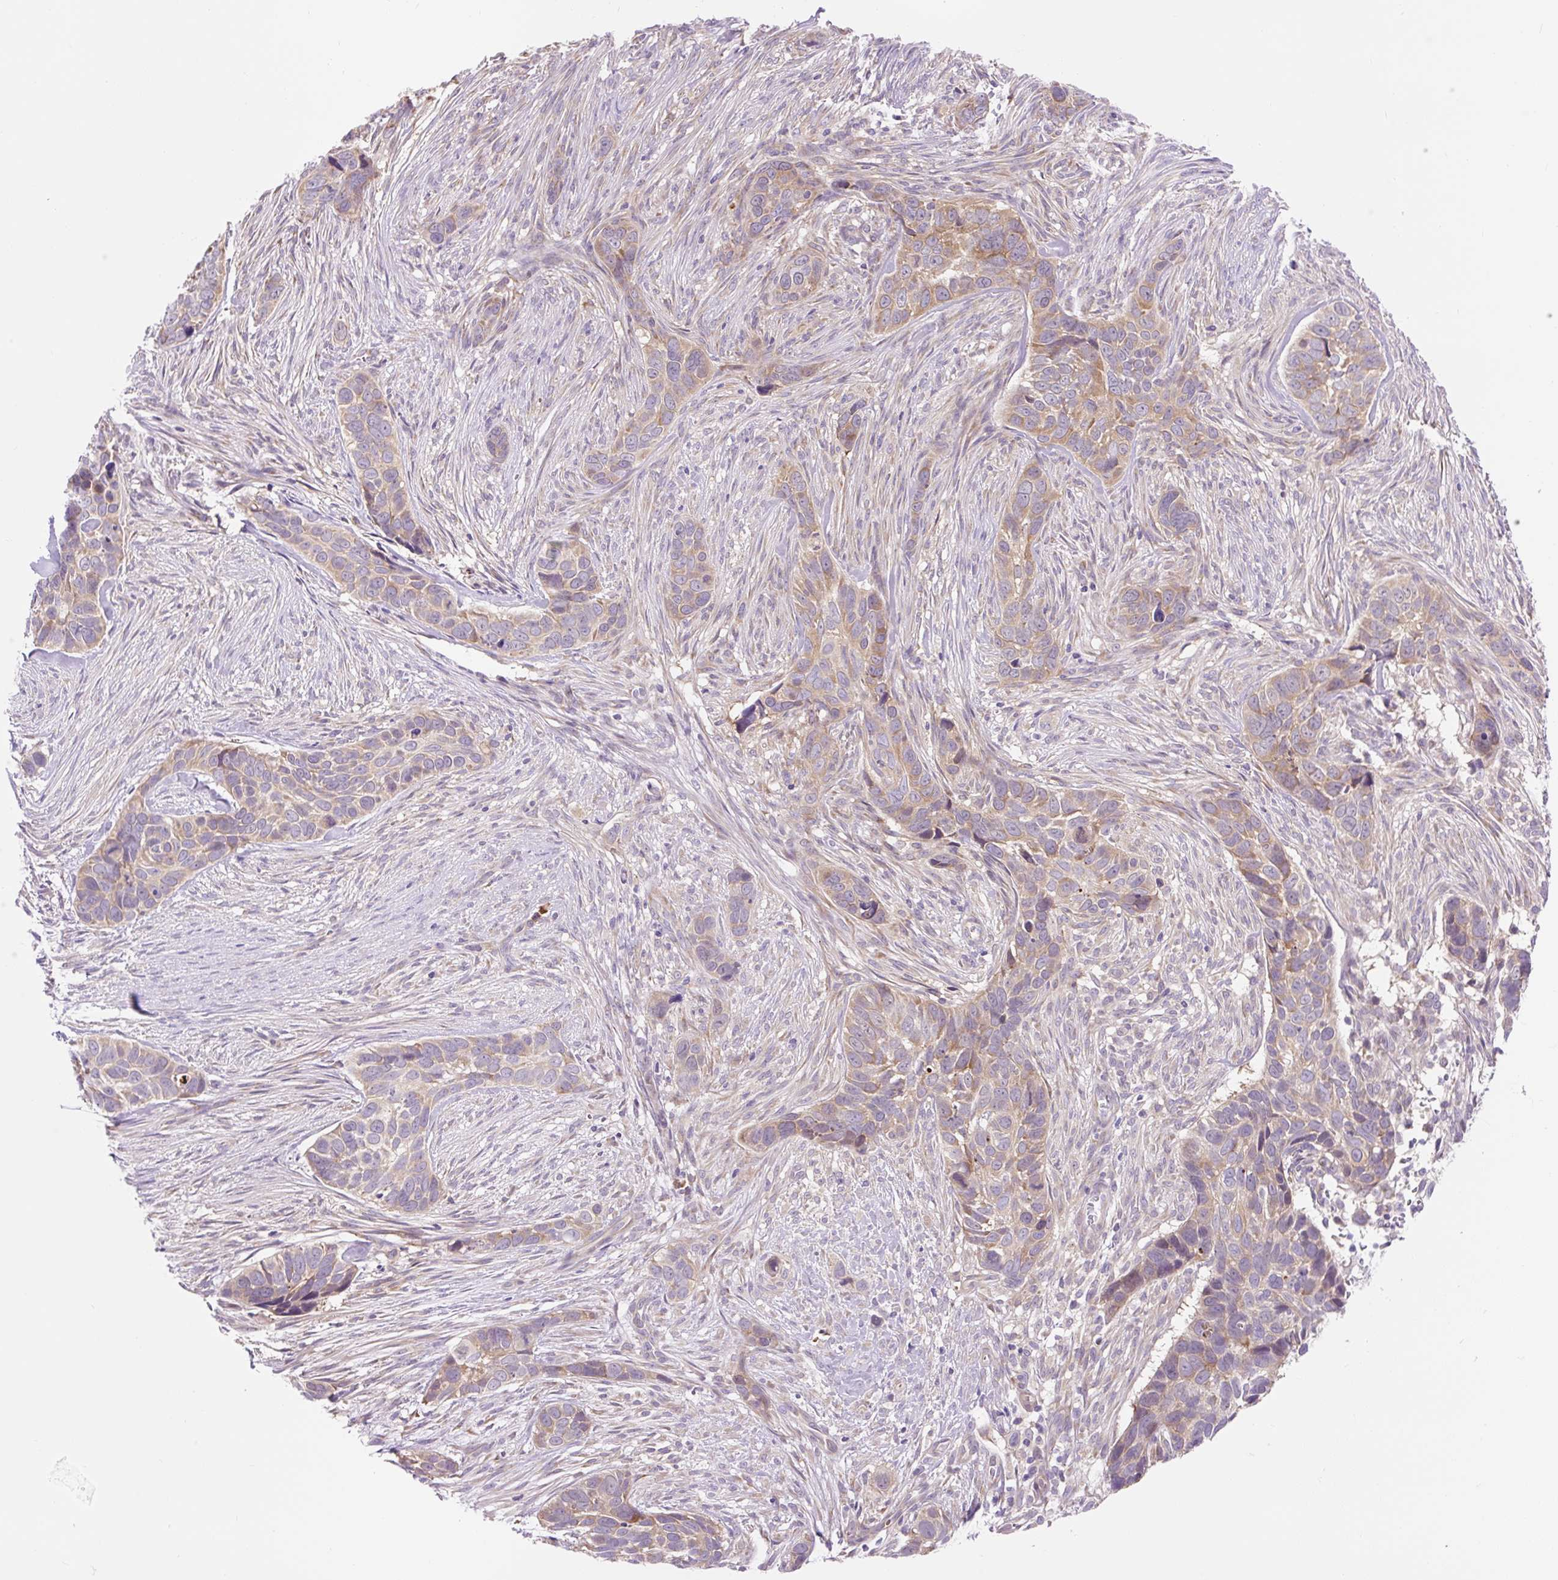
{"staining": {"intensity": "moderate", "quantity": "25%-75%", "location": "cytoplasmic/membranous"}, "tissue": "skin cancer", "cell_type": "Tumor cells", "image_type": "cancer", "snomed": [{"axis": "morphology", "description": "Basal cell carcinoma"}, {"axis": "topography", "description": "Skin"}], "caption": "IHC image of human basal cell carcinoma (skin) stained for a protein (brown), which displays medium levels of moderate cytoplasmic/membranous staining in approximately 25%-75% of tumor cells.", "gene": "GPR45", "patient": {"sex": "female", "age": 82}}